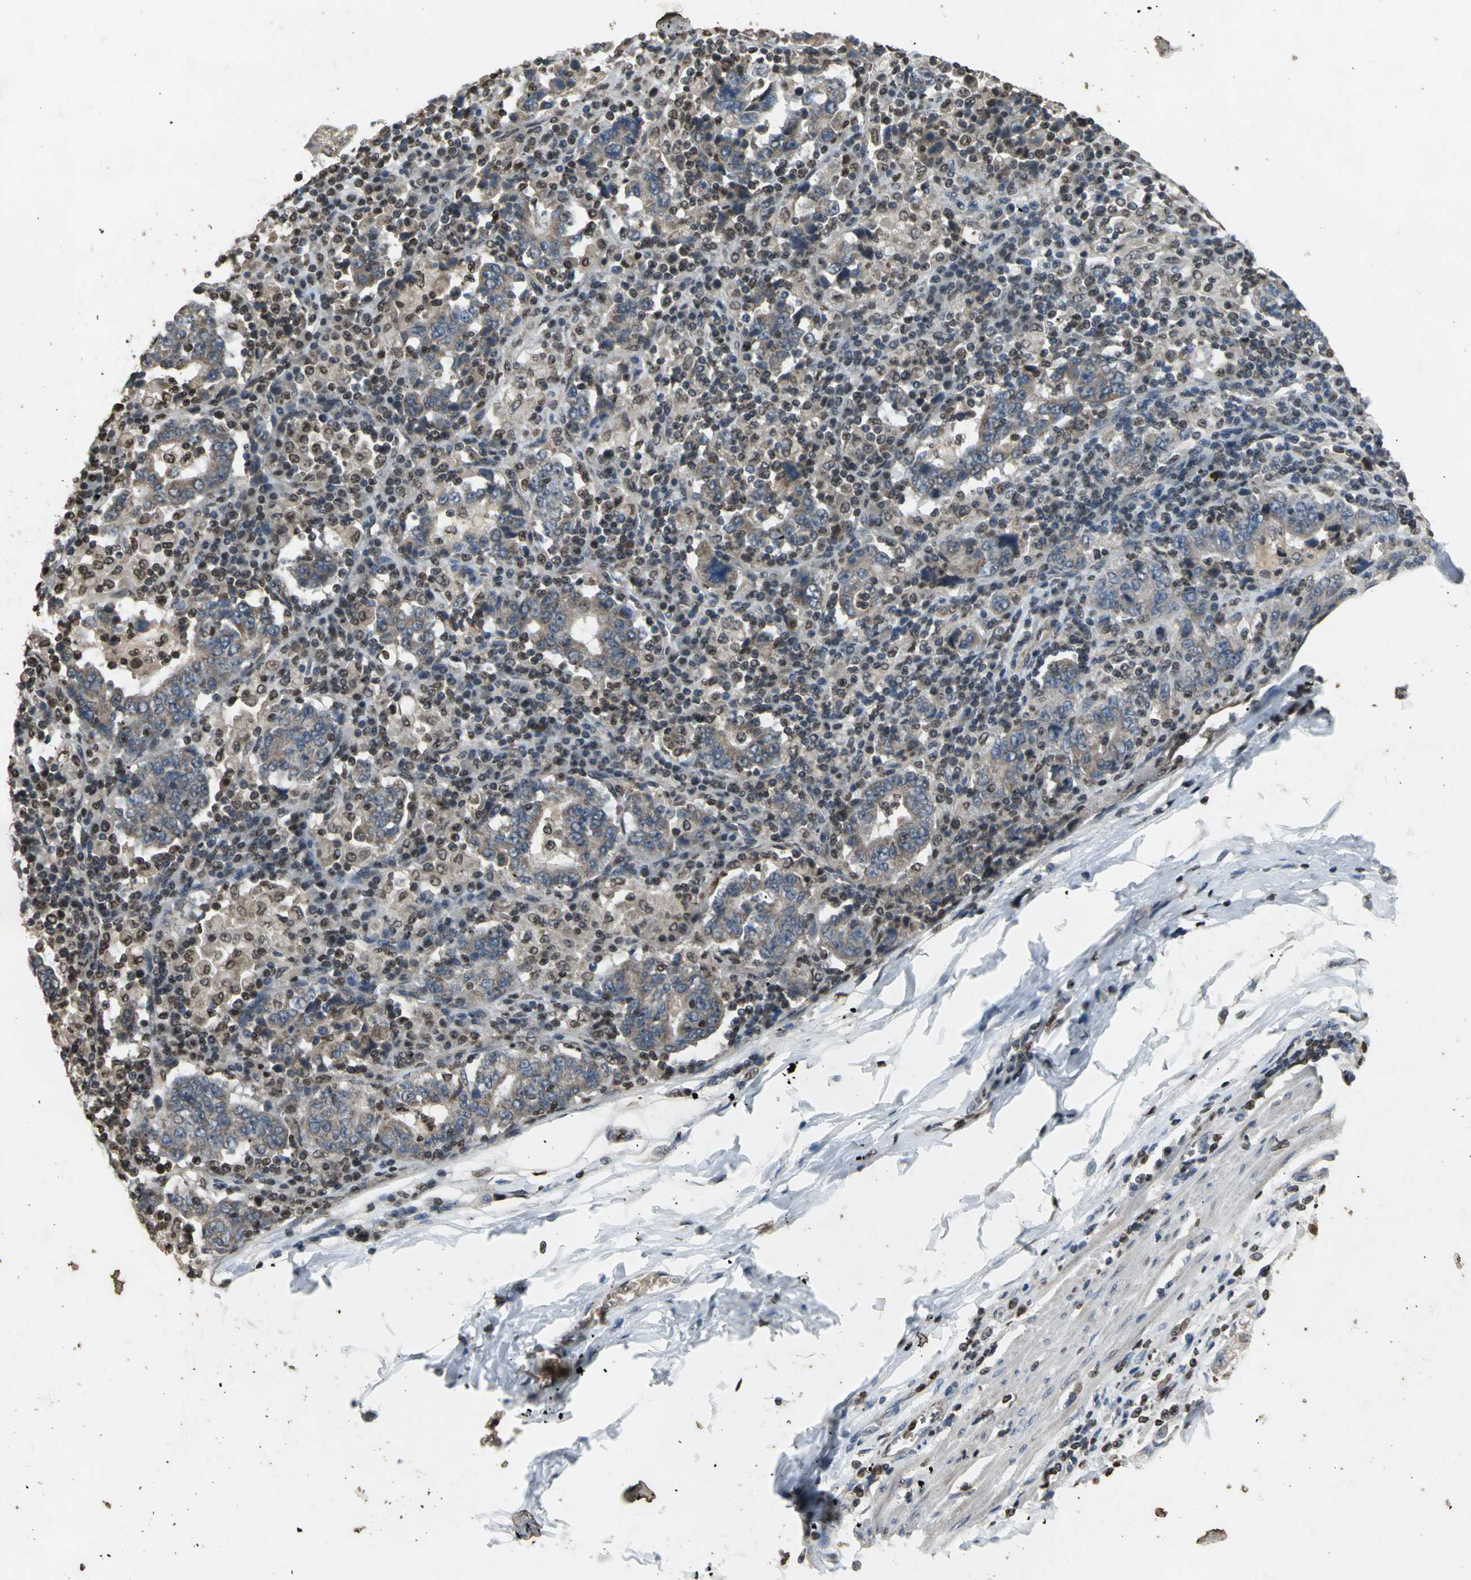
{"staining": {"intensity": "moderate", "quantity": ">75%", "location": "cytoplasmic/membranous,nuclear"}, "tissue": "stomach cancer", "cell_type": "Tumor cells", "image_type": "cancer", "snomed": [{"axis": "morphology", "description": "Normal tissue, NOS"}, {"axis": "morphology", "description": "Adenocarcinoma, NOS"}, {"axis": "topography", "description": "Stomach, upper"}, {"axis": "topography", "description": "Stomach"}], "caption": "IHC of adenocarcinoma (stomach) shows medium levels of moderate cytoplasmic/membranous and nuclear expression in approximately >75% of tumor cells. Using DAB (3,3'-diaminobenzidine) (brown) and hematoxylin (blue) stains, captured at high magnification using brightfield microscopy.", "gene": "AHR", "patient": {"sex": "male", "age": 59}}